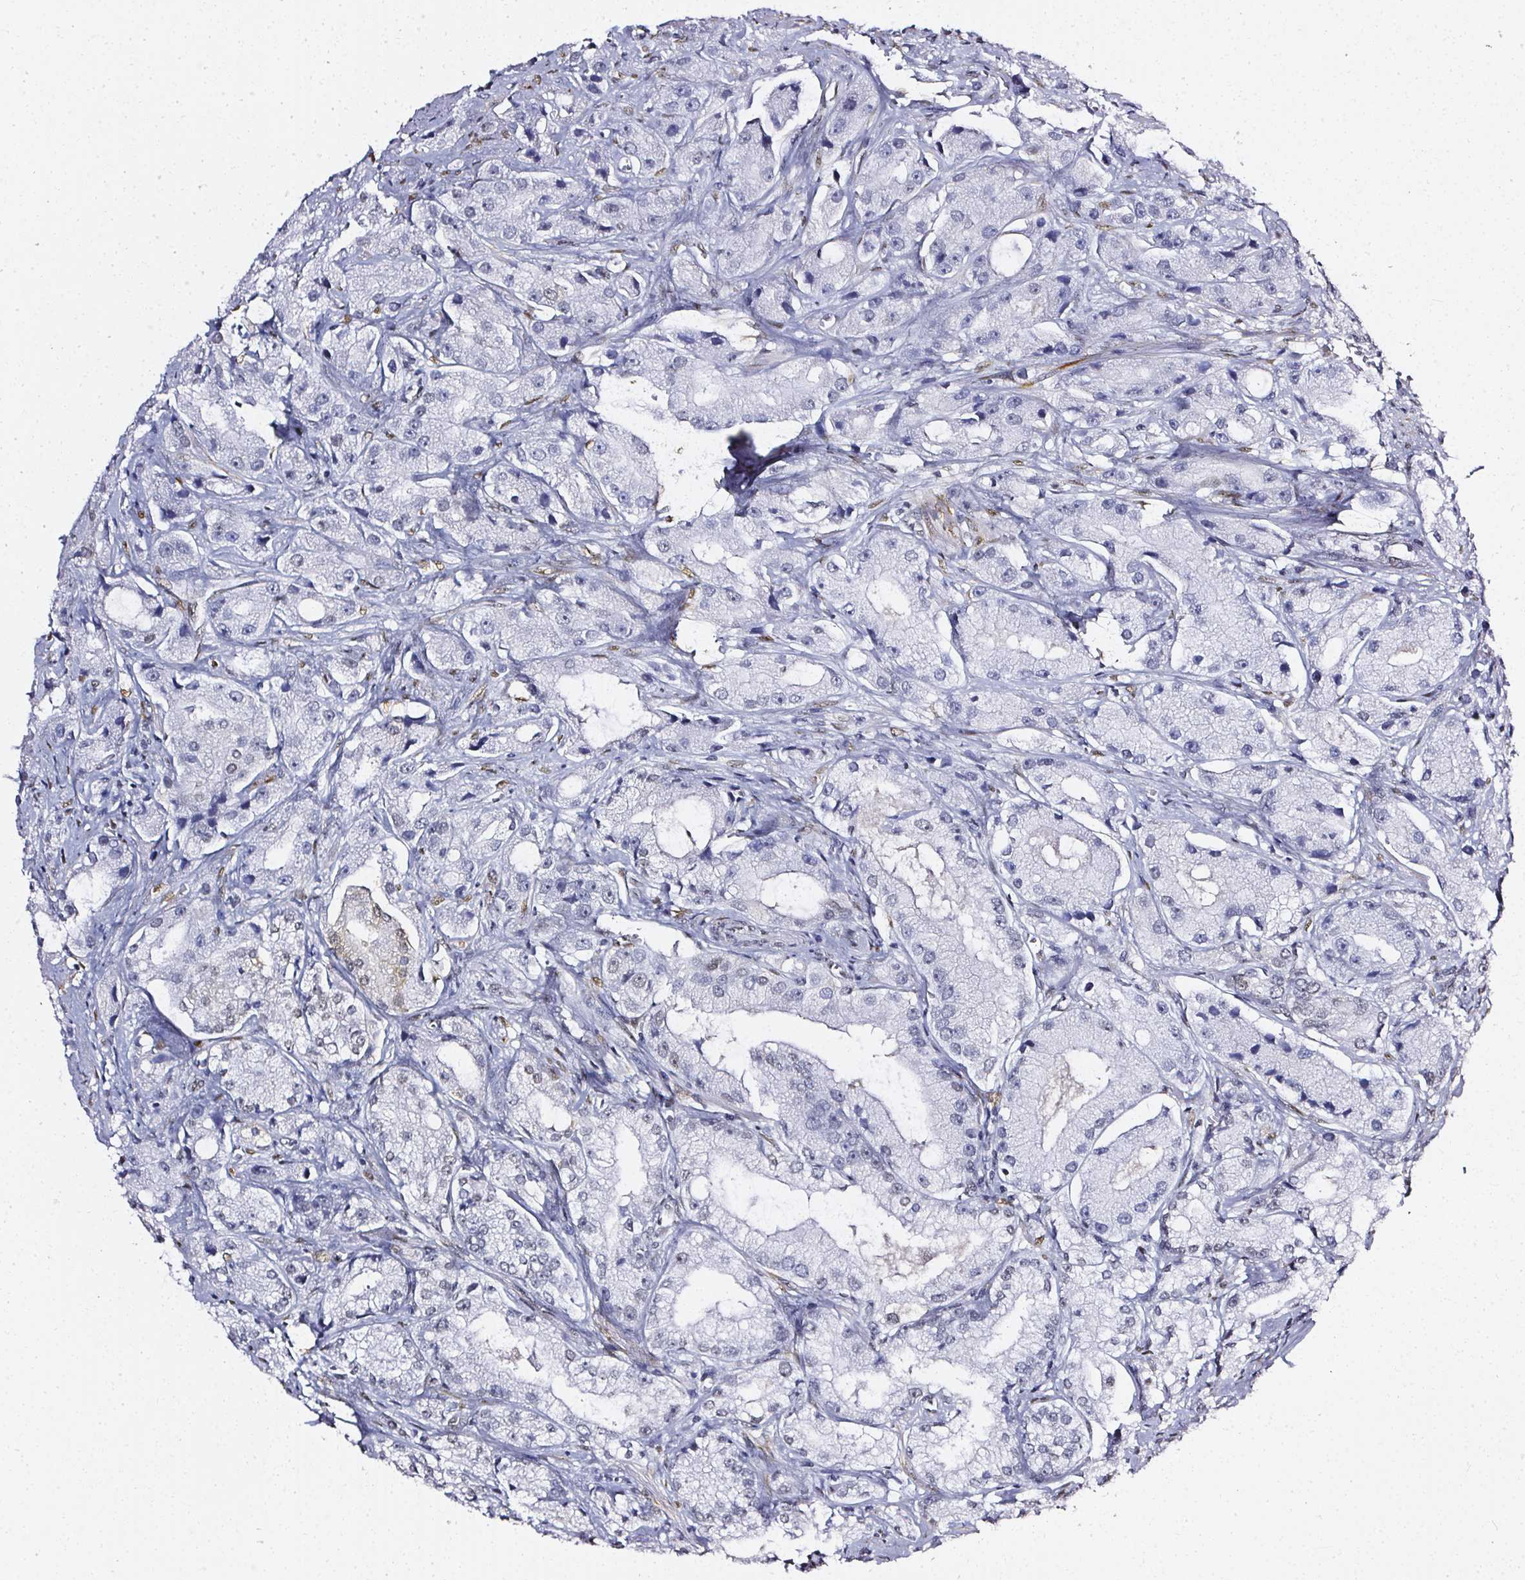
{"staining": {"intensity": "negative", "quantity": "none", "location": "none"}, "tissue": "prostate cancer", "cell_type": "Tumor cells", "image_type": "cancer", "snomed": [{"axis": "morphology", "description": "Adenocarcinoma, High grade"}, {"axis": "topography", "description": "Prostate"}], "caption": "Immunohistochemistry of human prostate adenocarcinoma (high-grade) exhibits no expression in tumor cells. Brightfield microscopy of immunohistochemistry stained with DAB (brown) and hematoxylin (blue), captured at high magnification.", "gene": "GP6", "patient": {"sex": "male", "age": 64}}